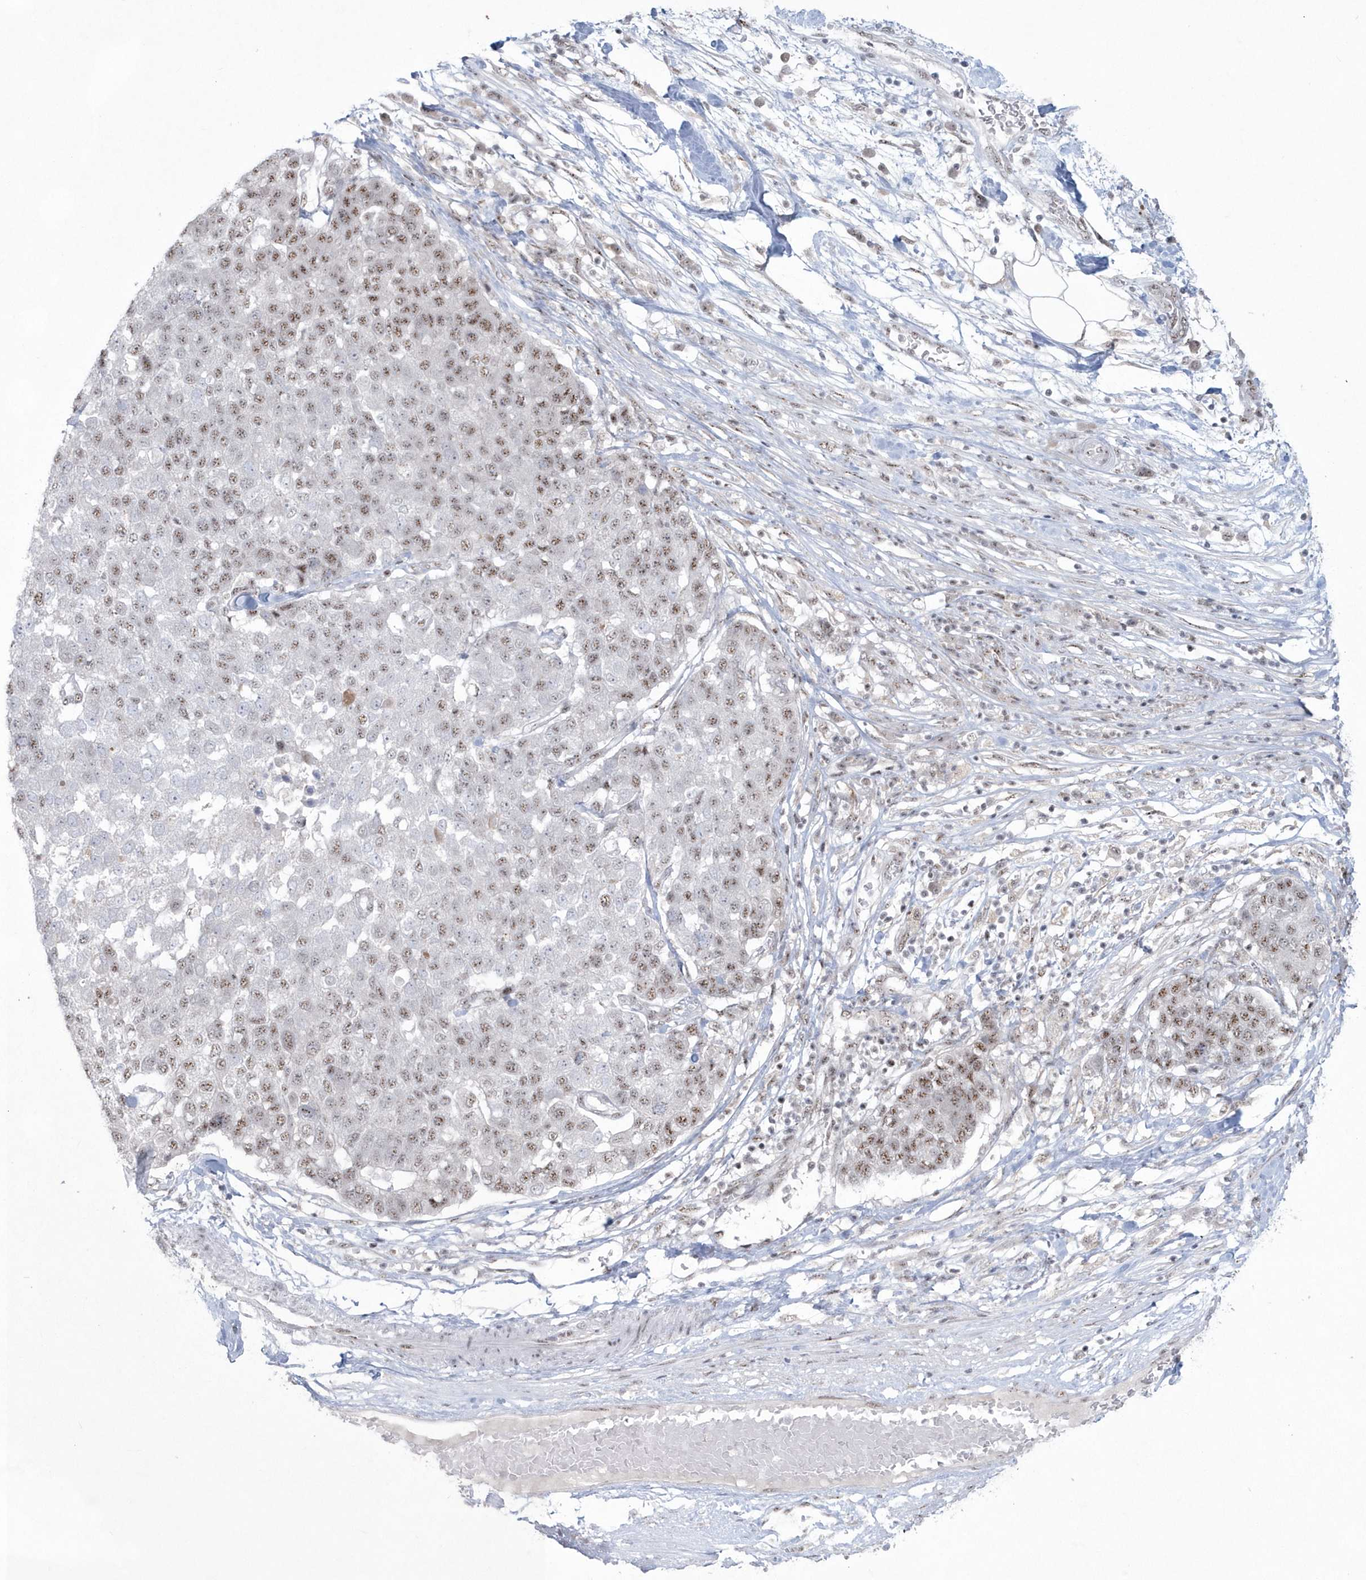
{"staining": {"intensity": "moderate", "quantity": "25%-75%", "location": "nuclear"}, "tissue": "pancreatic cancer", "cell_type": "Tumor cells", "image_type": "cancer", "snomed": [{"axis": "morphology", "description": "Adenocarcinoma, NOS"}, {"axis": "topography", "description": "Pancreas"}], "caption": "Pancreatic adenocarcinoma was stained to show a protein in brown. There is medium levels of moderate nuclear staining in approximately 25%-75% of tumor cells.", "gene": "KDM6B", "patient": {"sex": "female", "age": 61}}